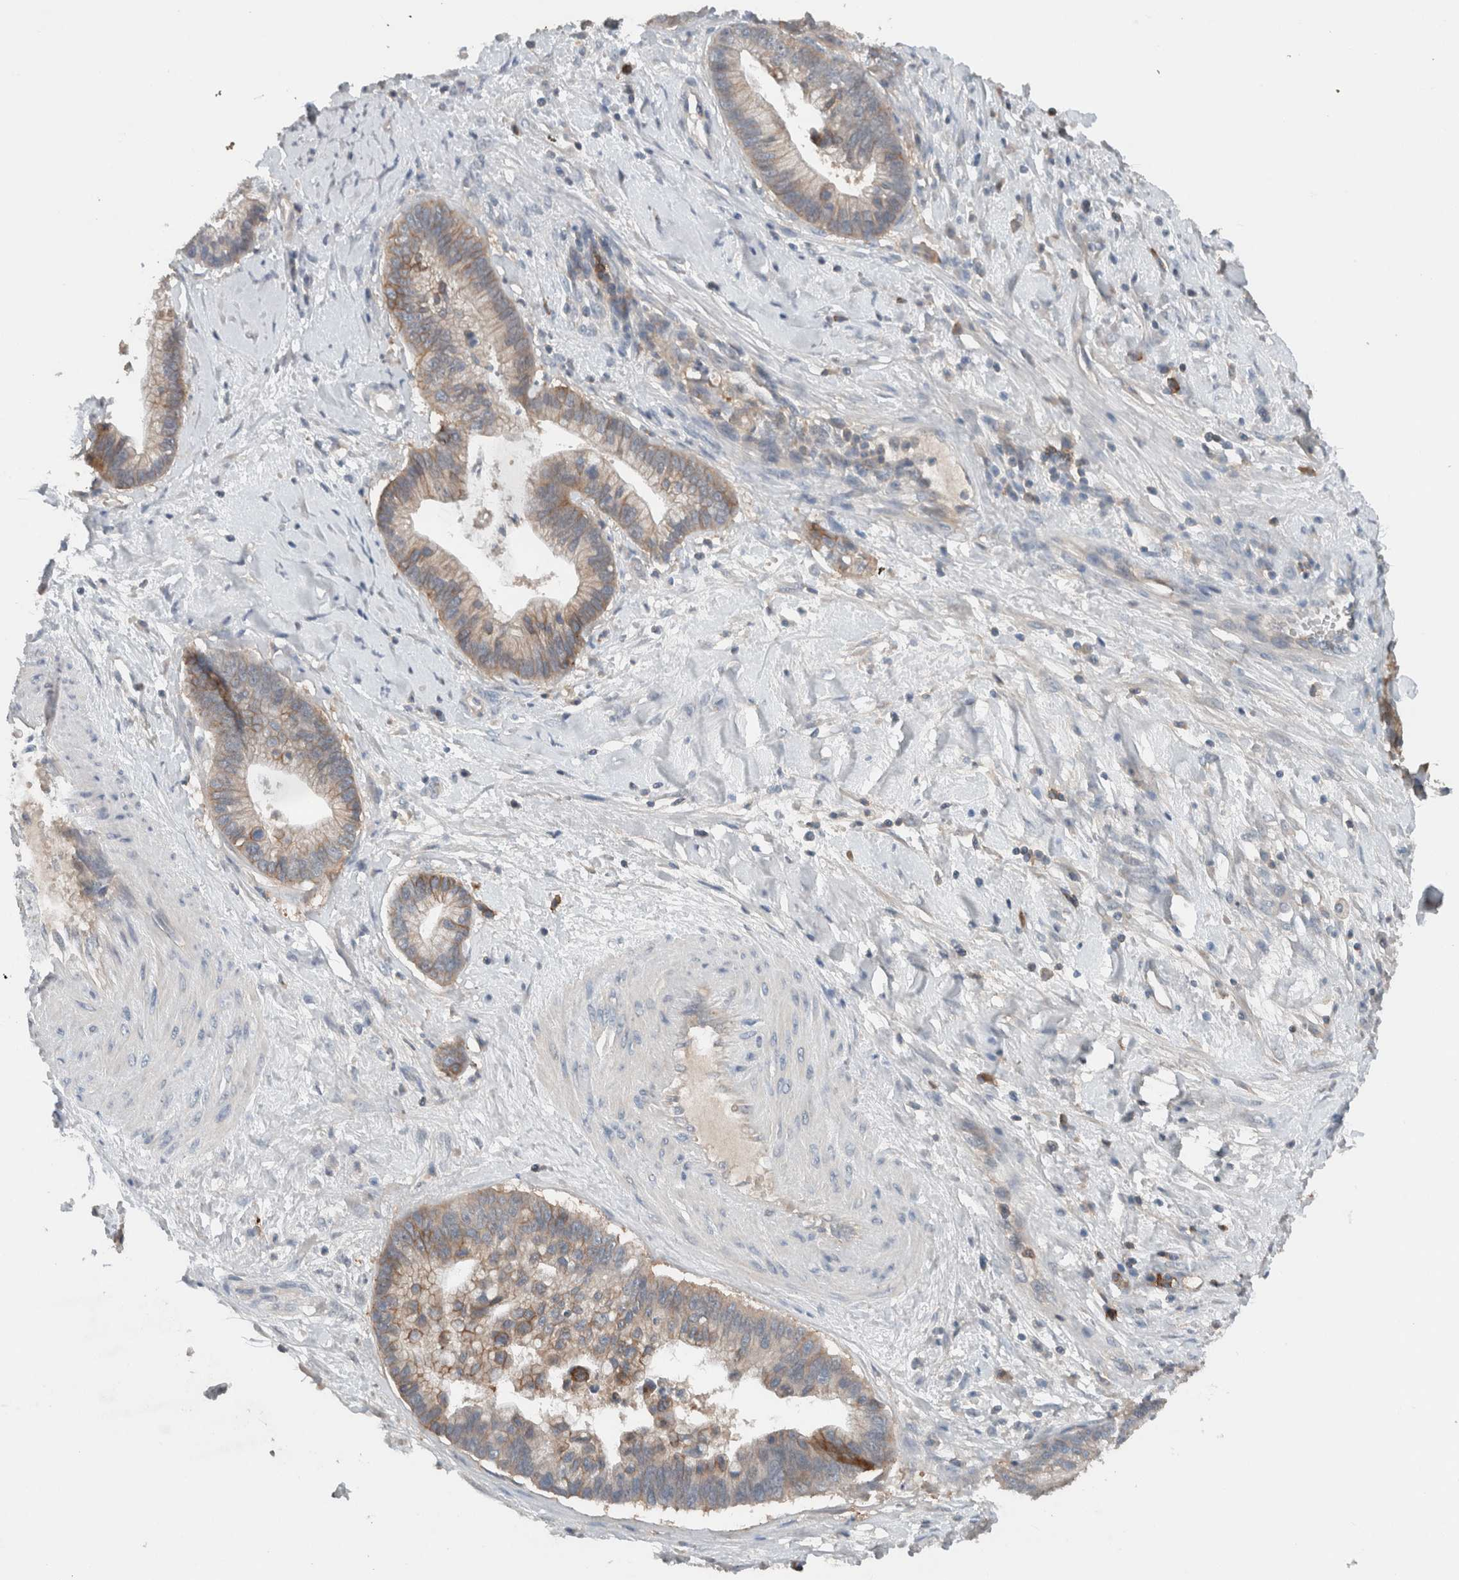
{"staining": {"intensity": "weak", "quantity": ">75%", "location": "cytoplasmic/membranous"}, "tissue": "cervical cancer", "cell_type": "Tumor cells", "image_type": "cancer", "snomed": [{"axis": "morphology", "description": "Adenocarcinoma, NOS"}, {"axis": "topography", "description": "Cervix"}], "caption": "Immunohistochemical staining of human cervical adenocarcinoma displays low levels of weak cytoplasmic/membranous protein staining in approximately >75% of tumor cells. (DAB IHC with brightfield microscopy, high magnification).", "gene": "UGCG", "patient": {"sex": "female", "age": 44}}